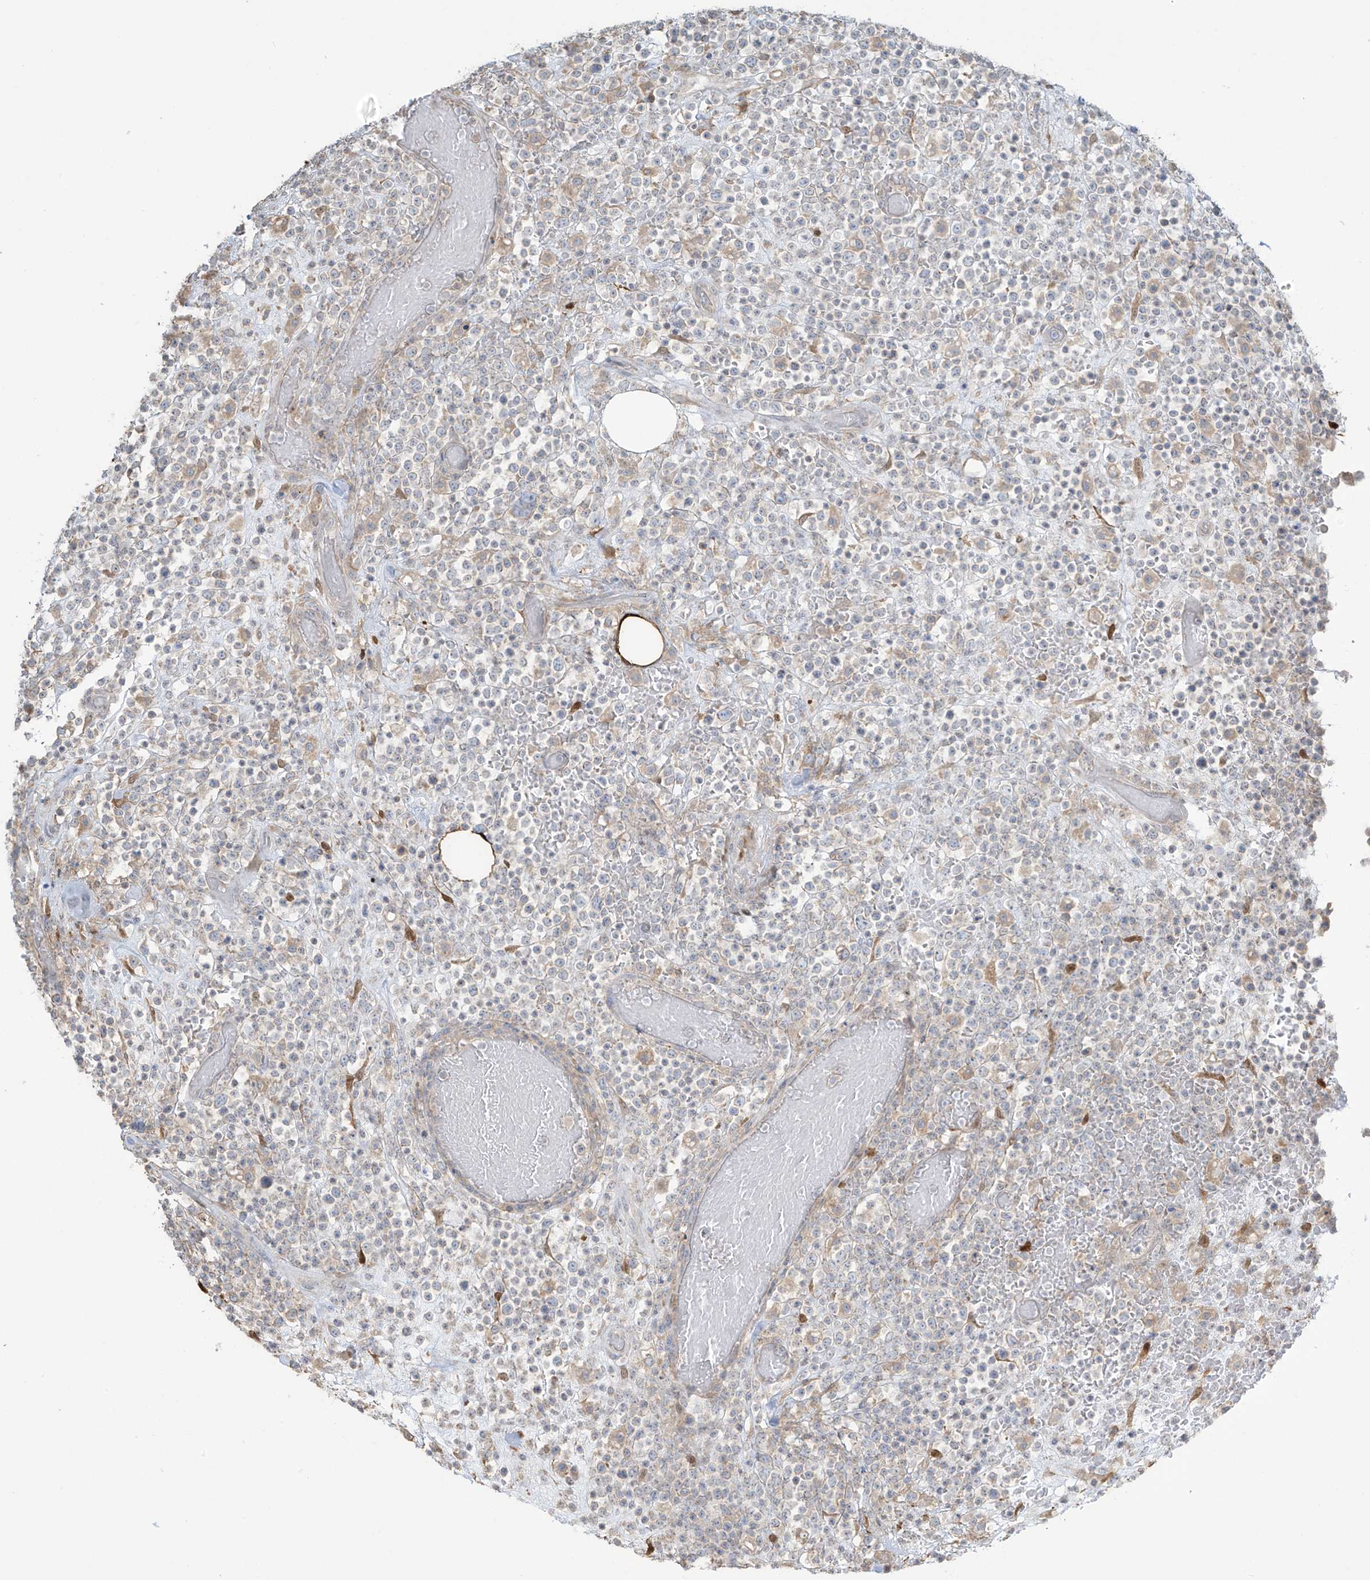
{"staining": {"intensity": "negative", "quantity": "none", "location": "none"}, "tissue": "lymphoma", "cell_type": "Tumor cells", "image_type": "cancer", "snomed": [{"axis": "morphology", "description": "Malignant lymphoma, non-Hodgkin's type, High grade"}, {"axis": "topography", "description": "Colon"}], "caption": "This is a photomicrograph of immunohistochemistry (IHC) staining of malignant lymphoma, non-Hodgkin's type (high-grade), which shows no staining in tumor cells. The staining was performed using DAB to visualize the protein expression in brown, while the nuclei were stained in blue with hematoxylin (Magnification: 20x).", "gene": "TAGAP", "patient": {"sex": "female", "age": 53}}